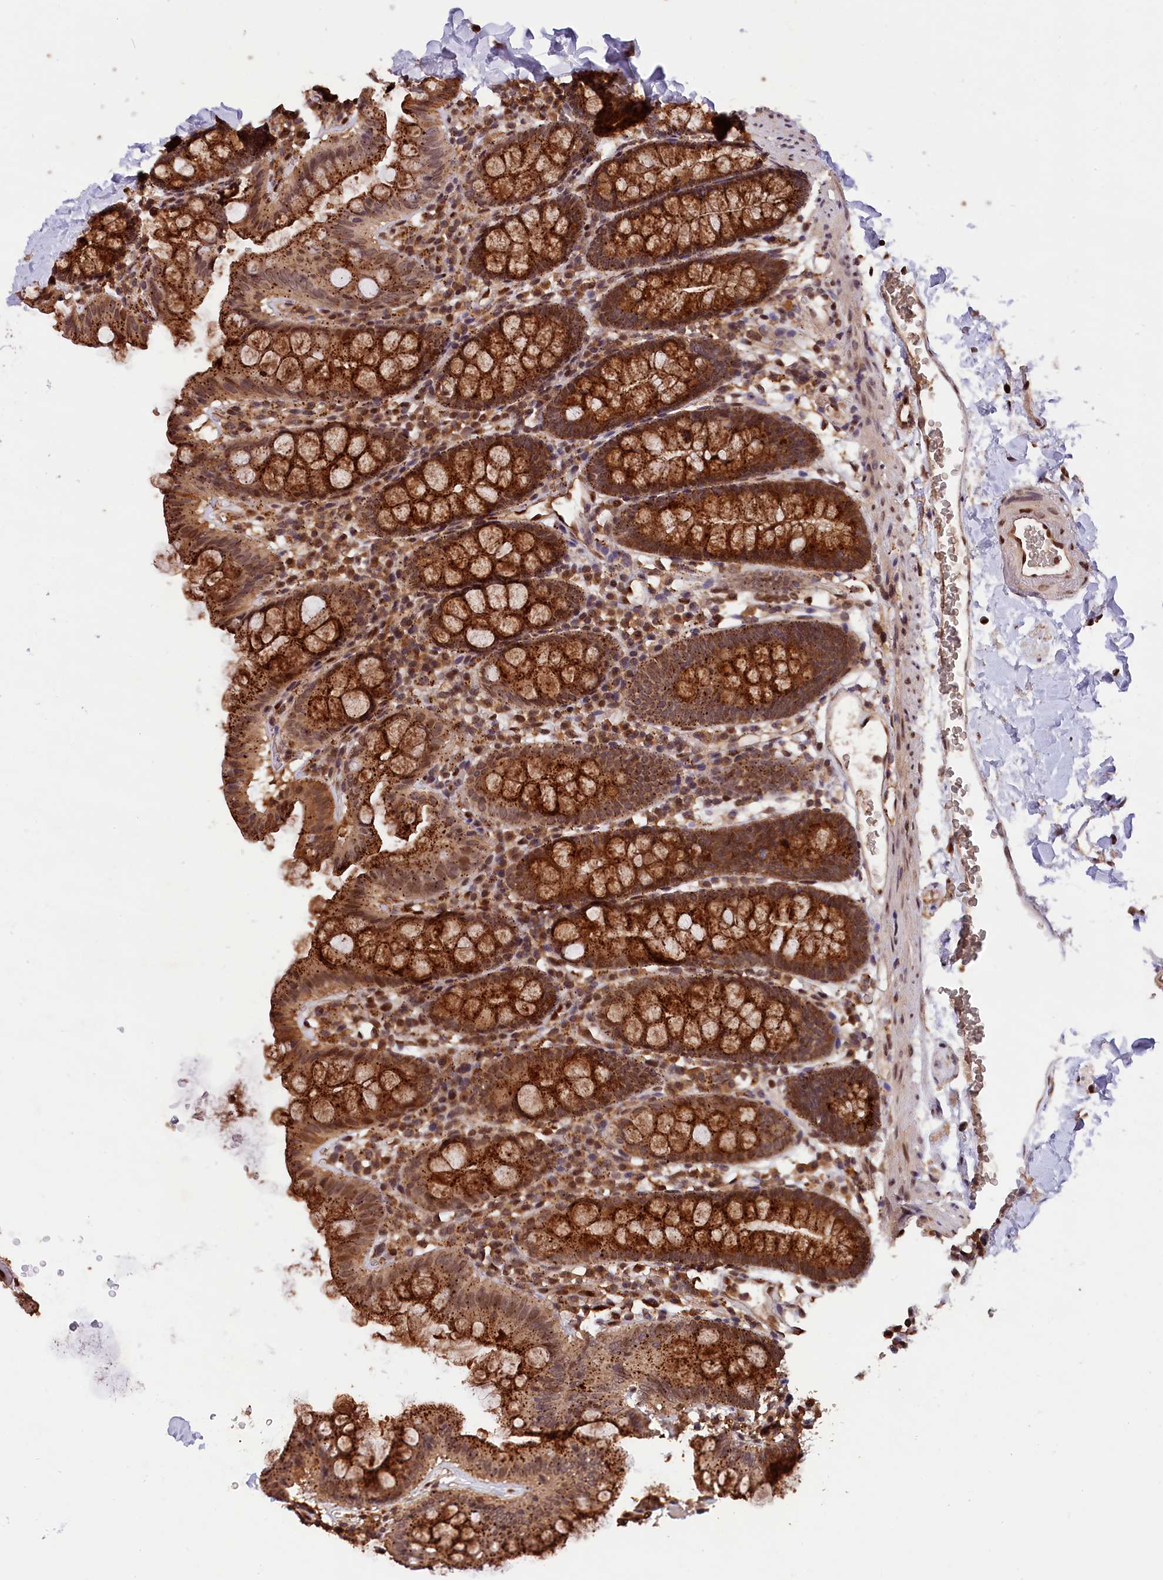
{"staining": {"intensity": "moderate", "quantity": ">75%", "location": "cytoplasmic/membranous,nuclear"}, "tissue": "colon", "cell_type": "Endothelial cells", "image_type": "normal", "snomed": [{"axis": "morphology", "description": "Normal tissue, NOS"}, {"axis": "topography", "description": "Colon"}], "caption": "About >75% of endothelial cells in unremarkable colon show moderate cytoplasmic/membranous,nuclear protein expression as visualized by brown immunohistochemical staining.", "gene": "IST1", "patient": {"sex": "male", "age": 75}}